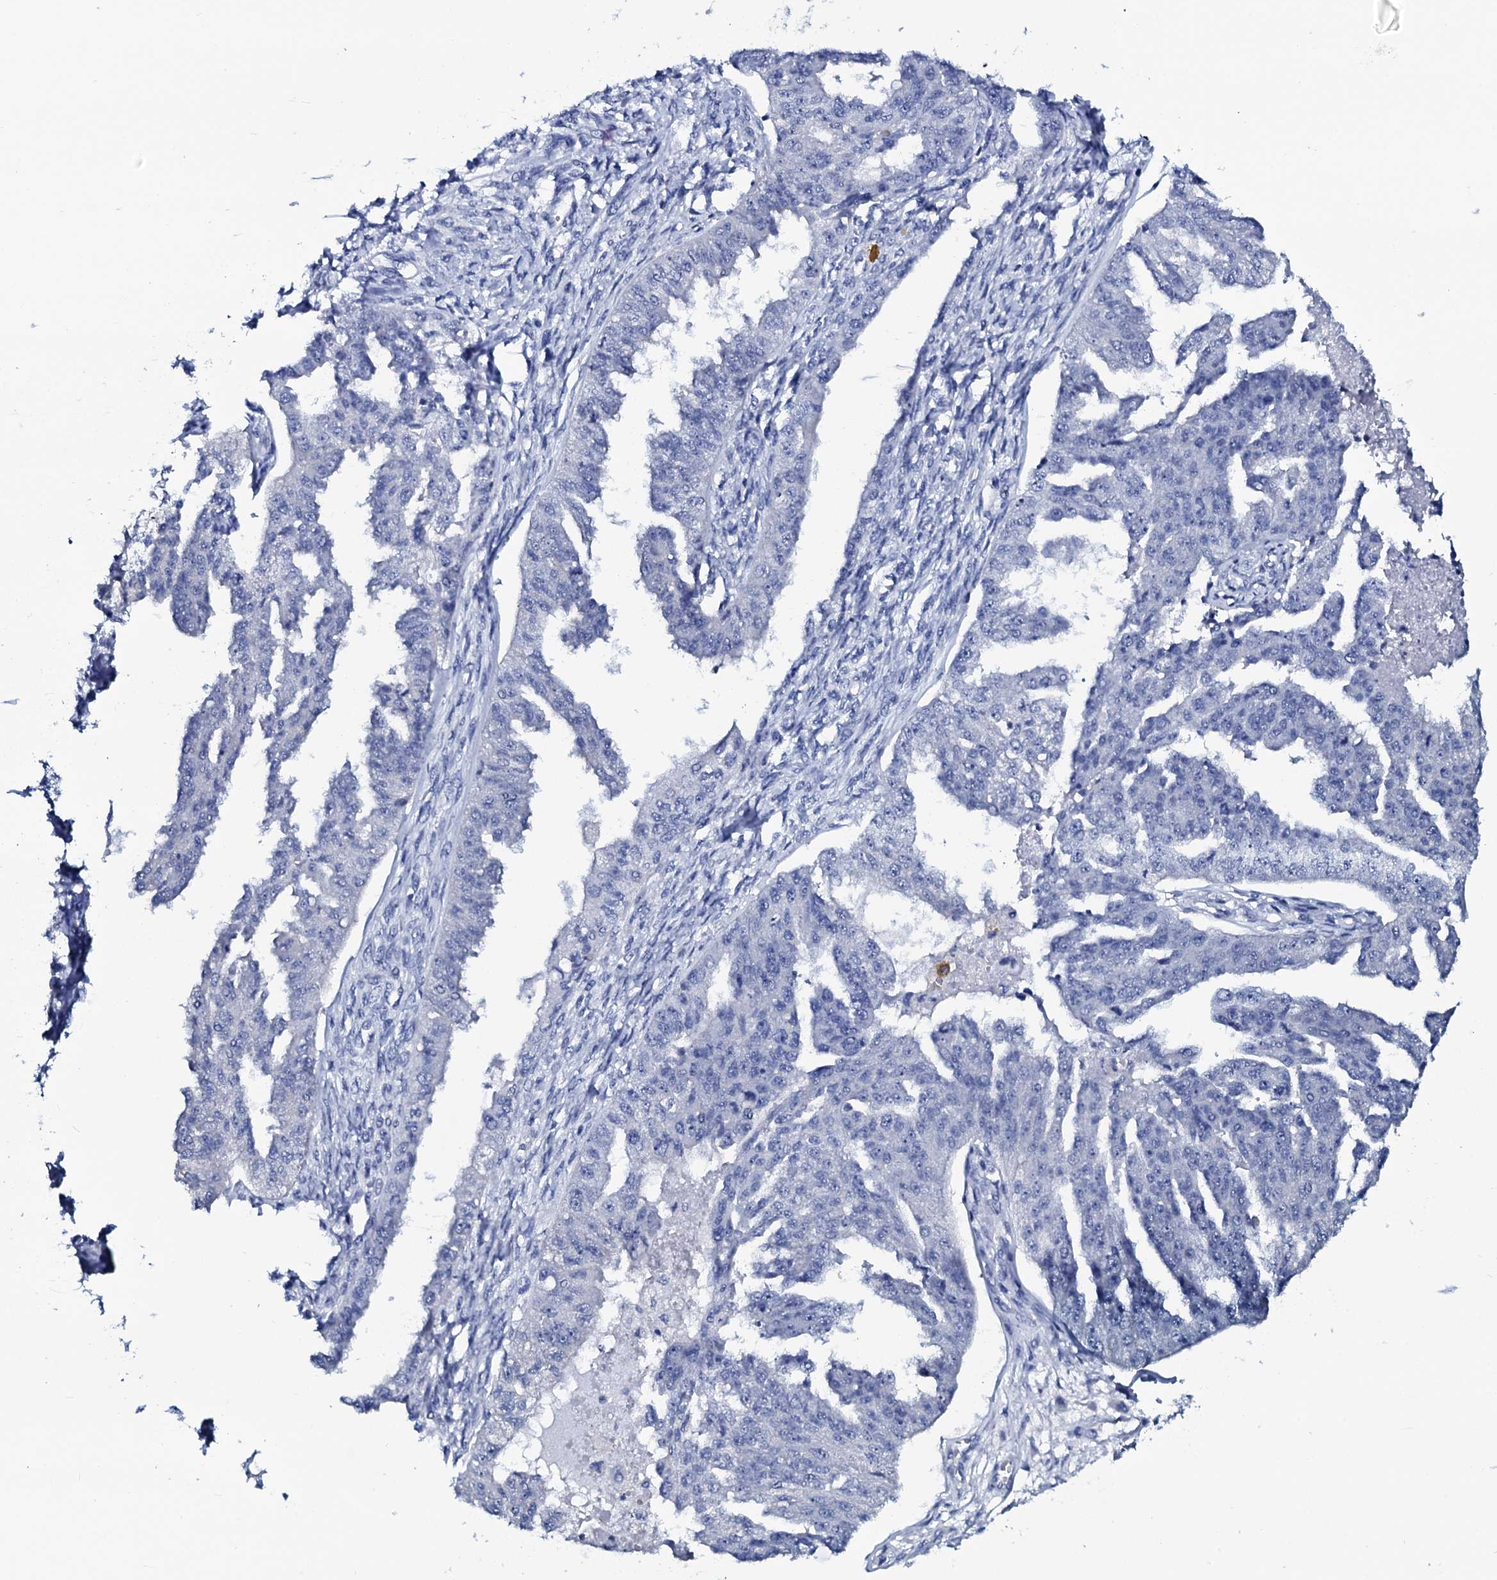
{"staining": {"intensity": "negative", "quantity": "none", "location": "none"}, "tissue": "ovarian cancer", "cell_type": "Tumor cells", "image_type": "cancer", "snomed": [{"axis": "morphology", "description": "Cystadenocarcinoma, serous, NOS"}, {"axis": "topography", "description": "Ovary"}], "caption": "High magnification brightfield microscopy of ovarian cancer (serous cystadenocarcinoma) stained with DAB (brown) and counterstained with hematoxylin (blue): tumor cells show no significant positivity.", "gene": "GYS2", "patient": {"sex": "female", "age": 58}}